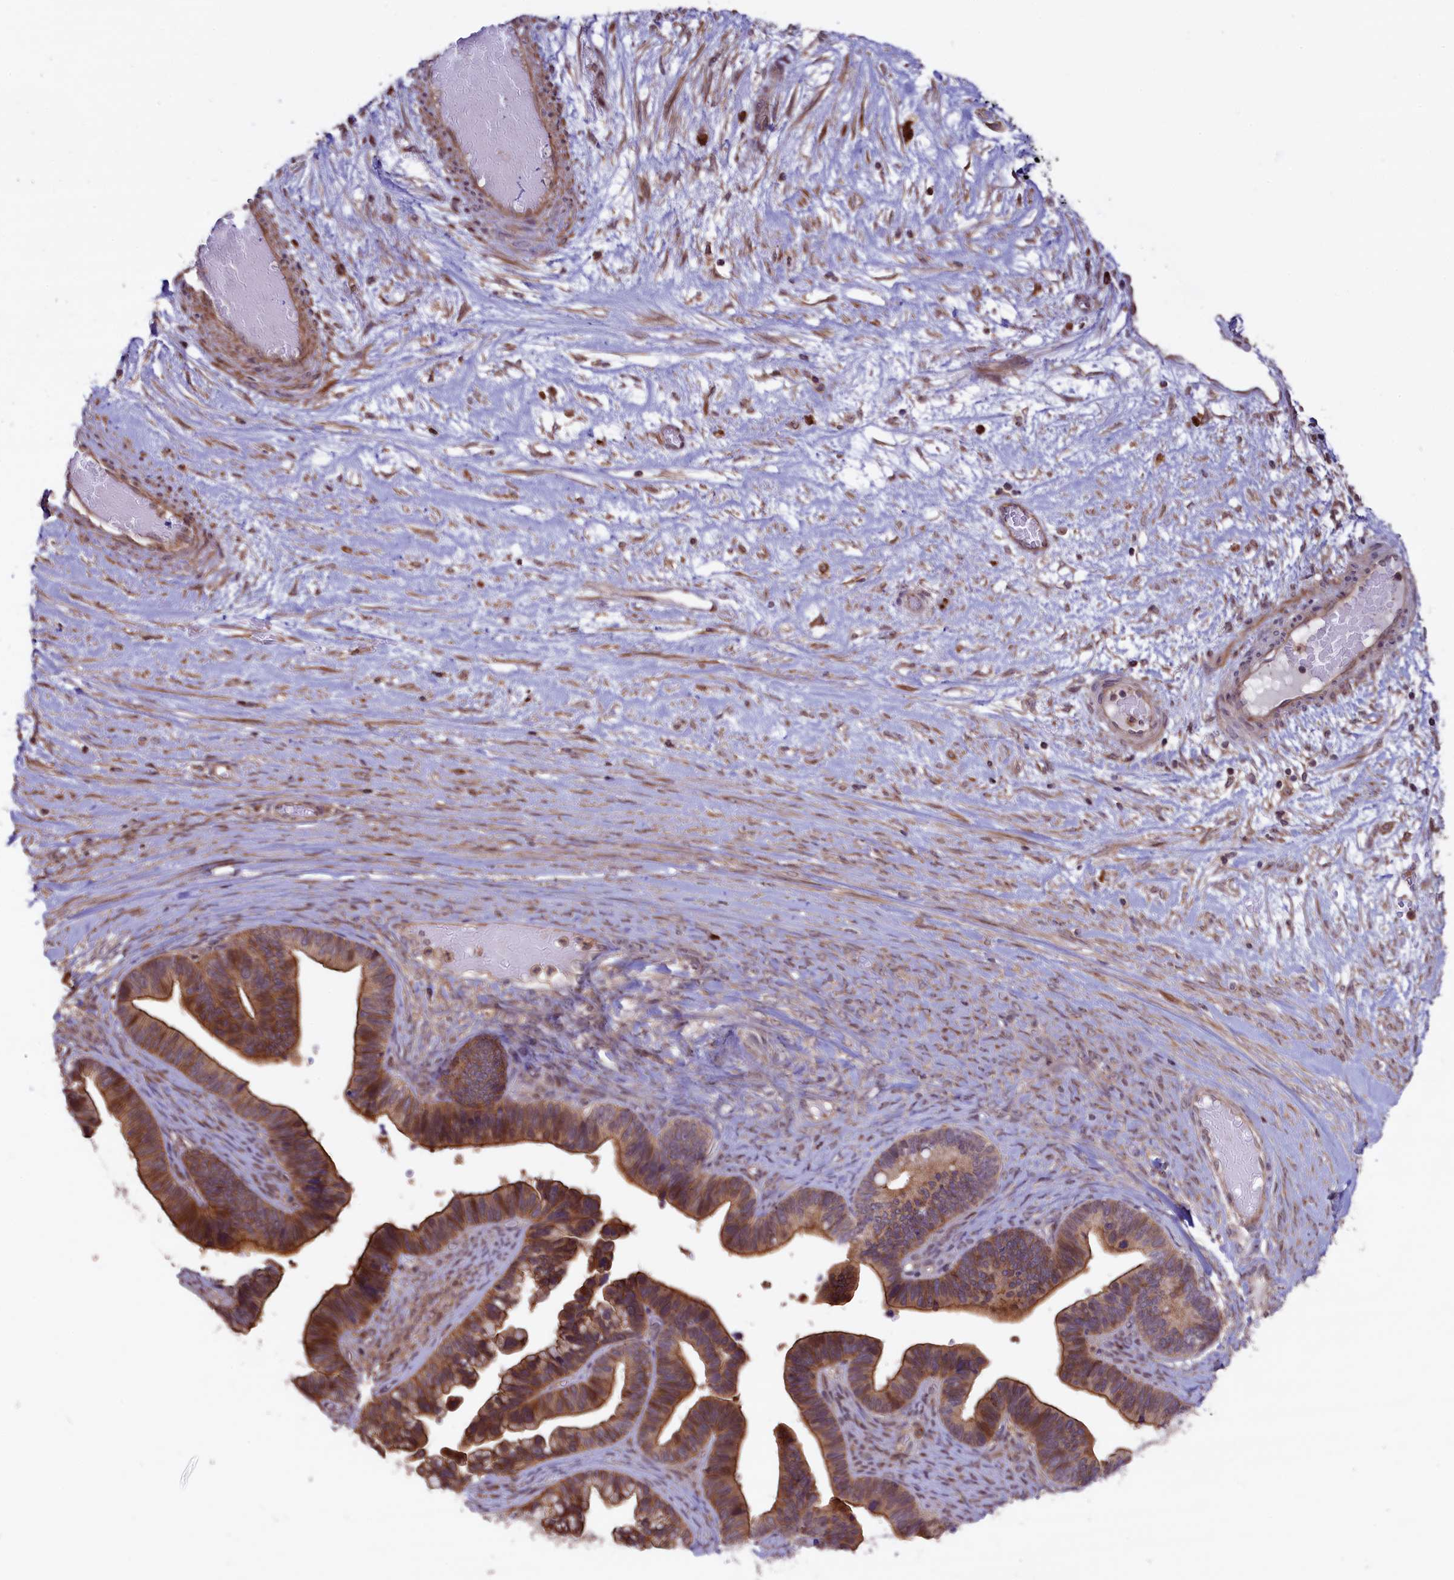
{"staining": {"intensity": "moderate", "quantity": ">75%", "location": "cytoplasmic/membranous"}, "tissue": "ovarian cancer", "cell_type": "Tumor cells", "image_type": "cancer", "snomed": [{"axis": "morphology", "description": "Cystadenocarcinoma, serous, NOS"}, {"axis": "topography", "description": "Ovary"}], "caption": "A medium amount of moderate cytoplasmic/membranous expression is identified in approximately >75% of tumor cells in ovarian cancer (serous cystadenocarcinoma) tissue.", "gene": "RIC8A", "patient": {"sex": "female", "age": 56}}